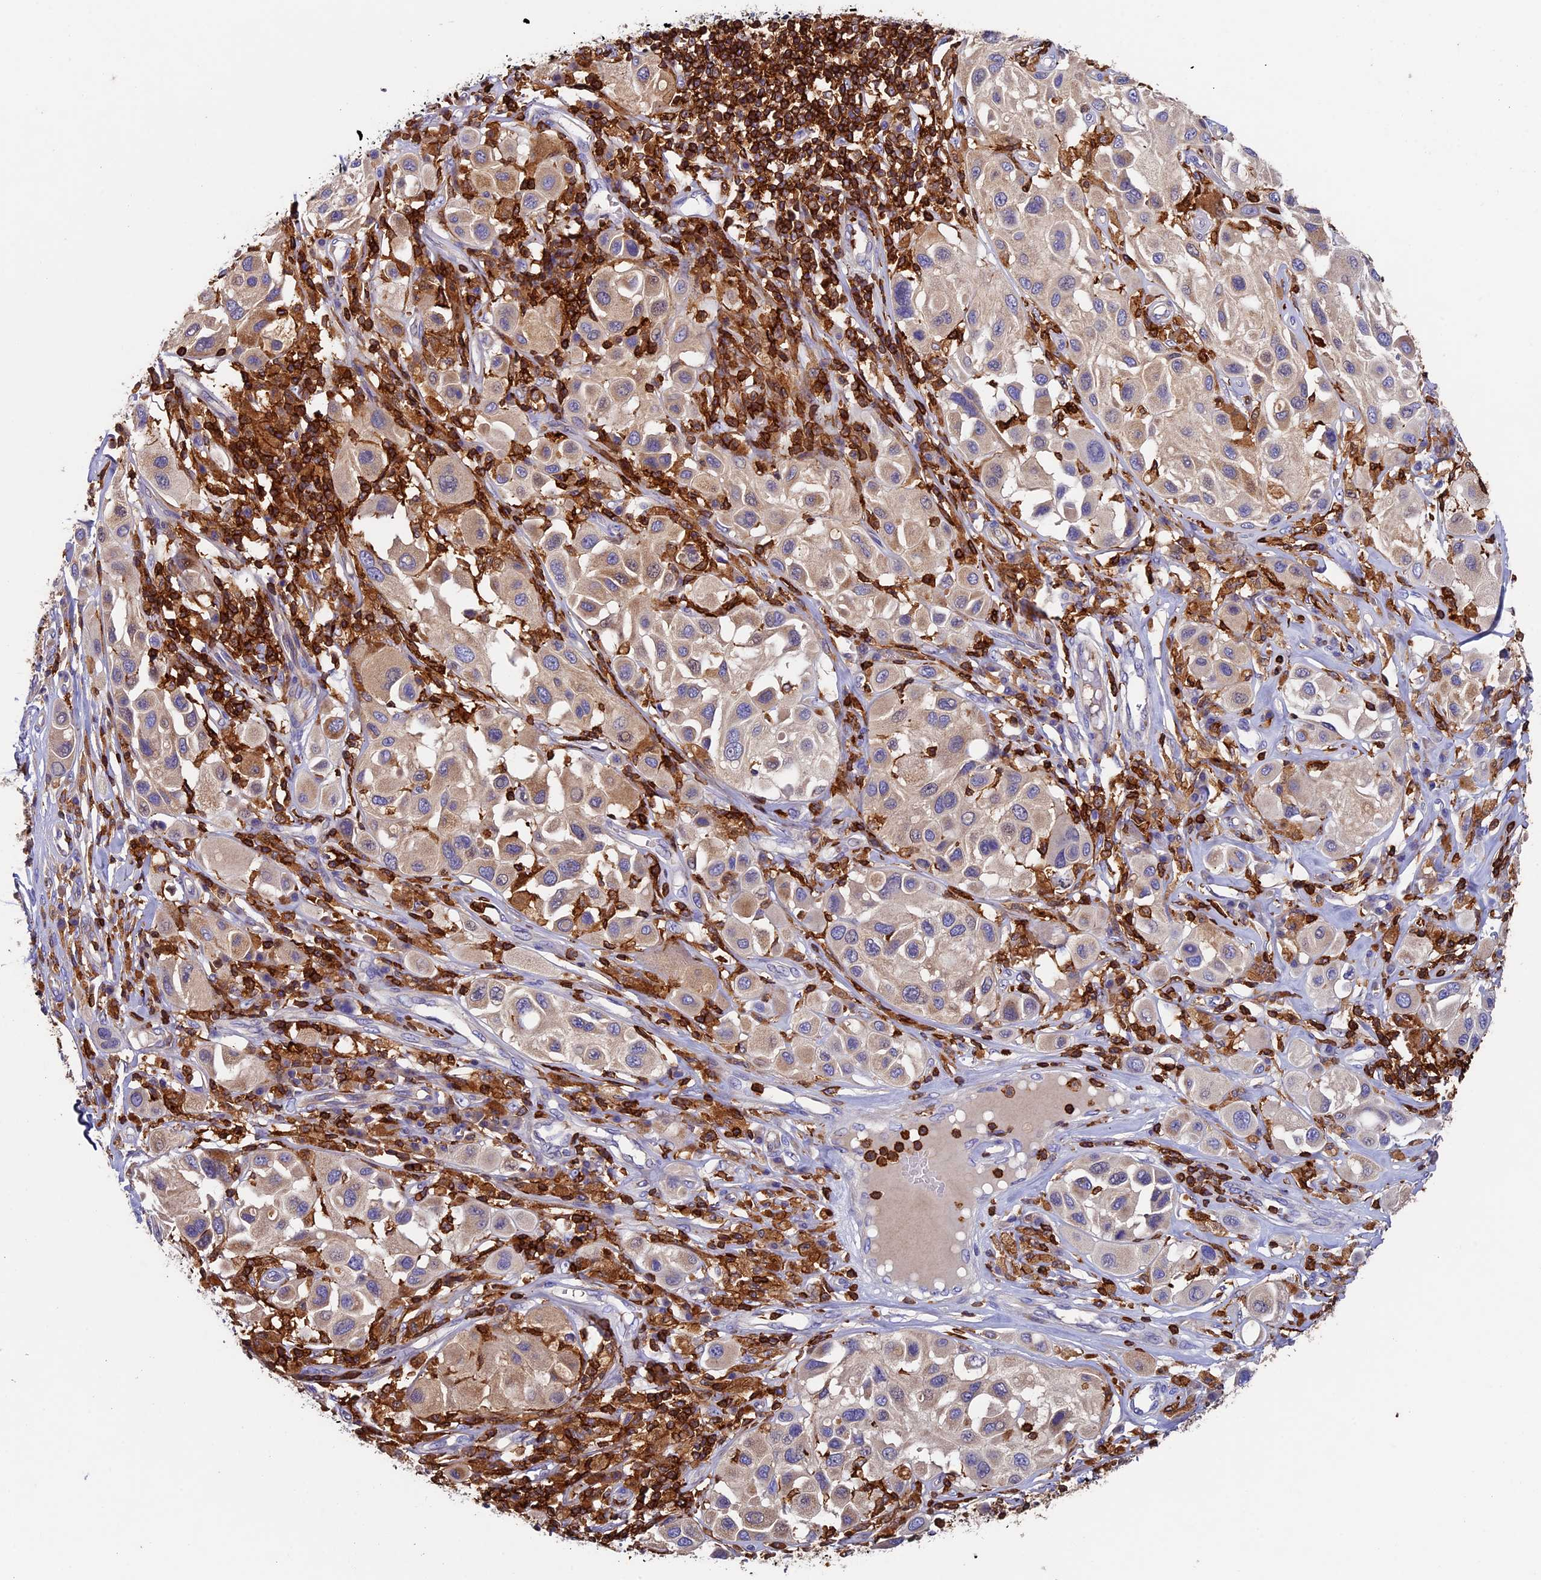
{"staining": {"intensity": "weak", "quantity": ">75%", "location": "cytoplasmic/membranous"}, "tissue": "melanoma", "cell_type": "Tumor cells", "image_type": "cancer", "snomed": [{"axis": "morphology", "description": "Malignant melanoma, Metastatic site"}, {"axis": "topography", "description": "Skin"}], "caption": "There is low levels of weak cytoplasmic/membranous staining in tumor cells of malignant melanoma (metastatic site), as demonstrated by immunohistochemical staining (brown color).", "gene": "ADAT1", "patient": {"sex": "male", "age": 41}}